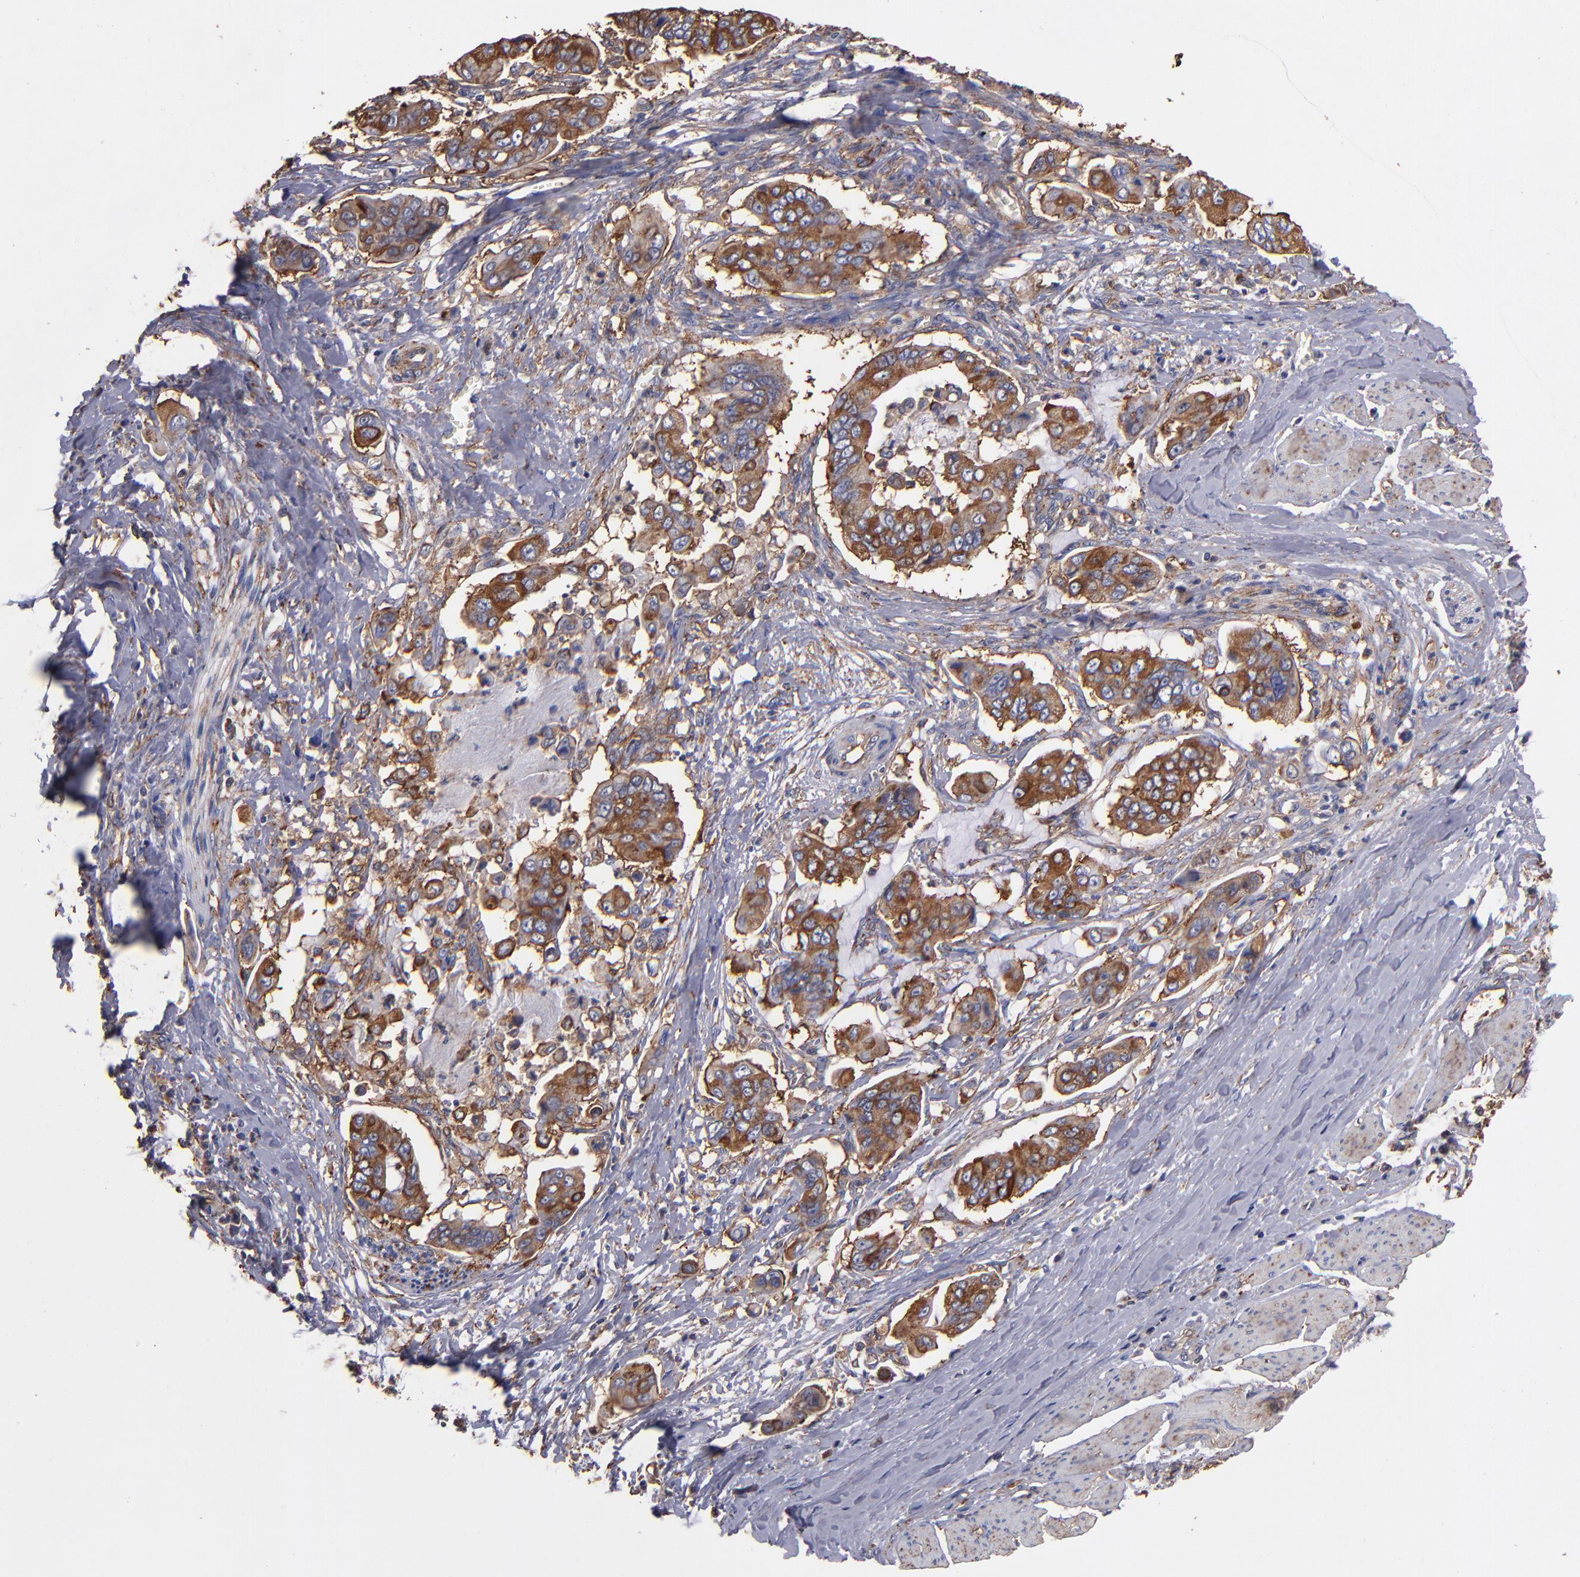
{"staining": {"intensity": "moderate", "quantity": "25%-75%", "location": "cytoplasmic/membranous"}, "tissue": "stomach cancer", "cell_type": "Tumor cells", "image_type": "cancer", "snomed": [{"axis": "morphology", "description": "Adenocarcinoma, NOS"}, {"axis": "topography", "description": "Stomach, upper"}], "caption": "Protein analysis of stomach cancer (adenocarcinoma) tissue displays moderate cytoplasmic/membranous staining in about 25%-75% of tumor cells.", "gene": "MVP", "patient": {"sex": "male", "age": 80}}